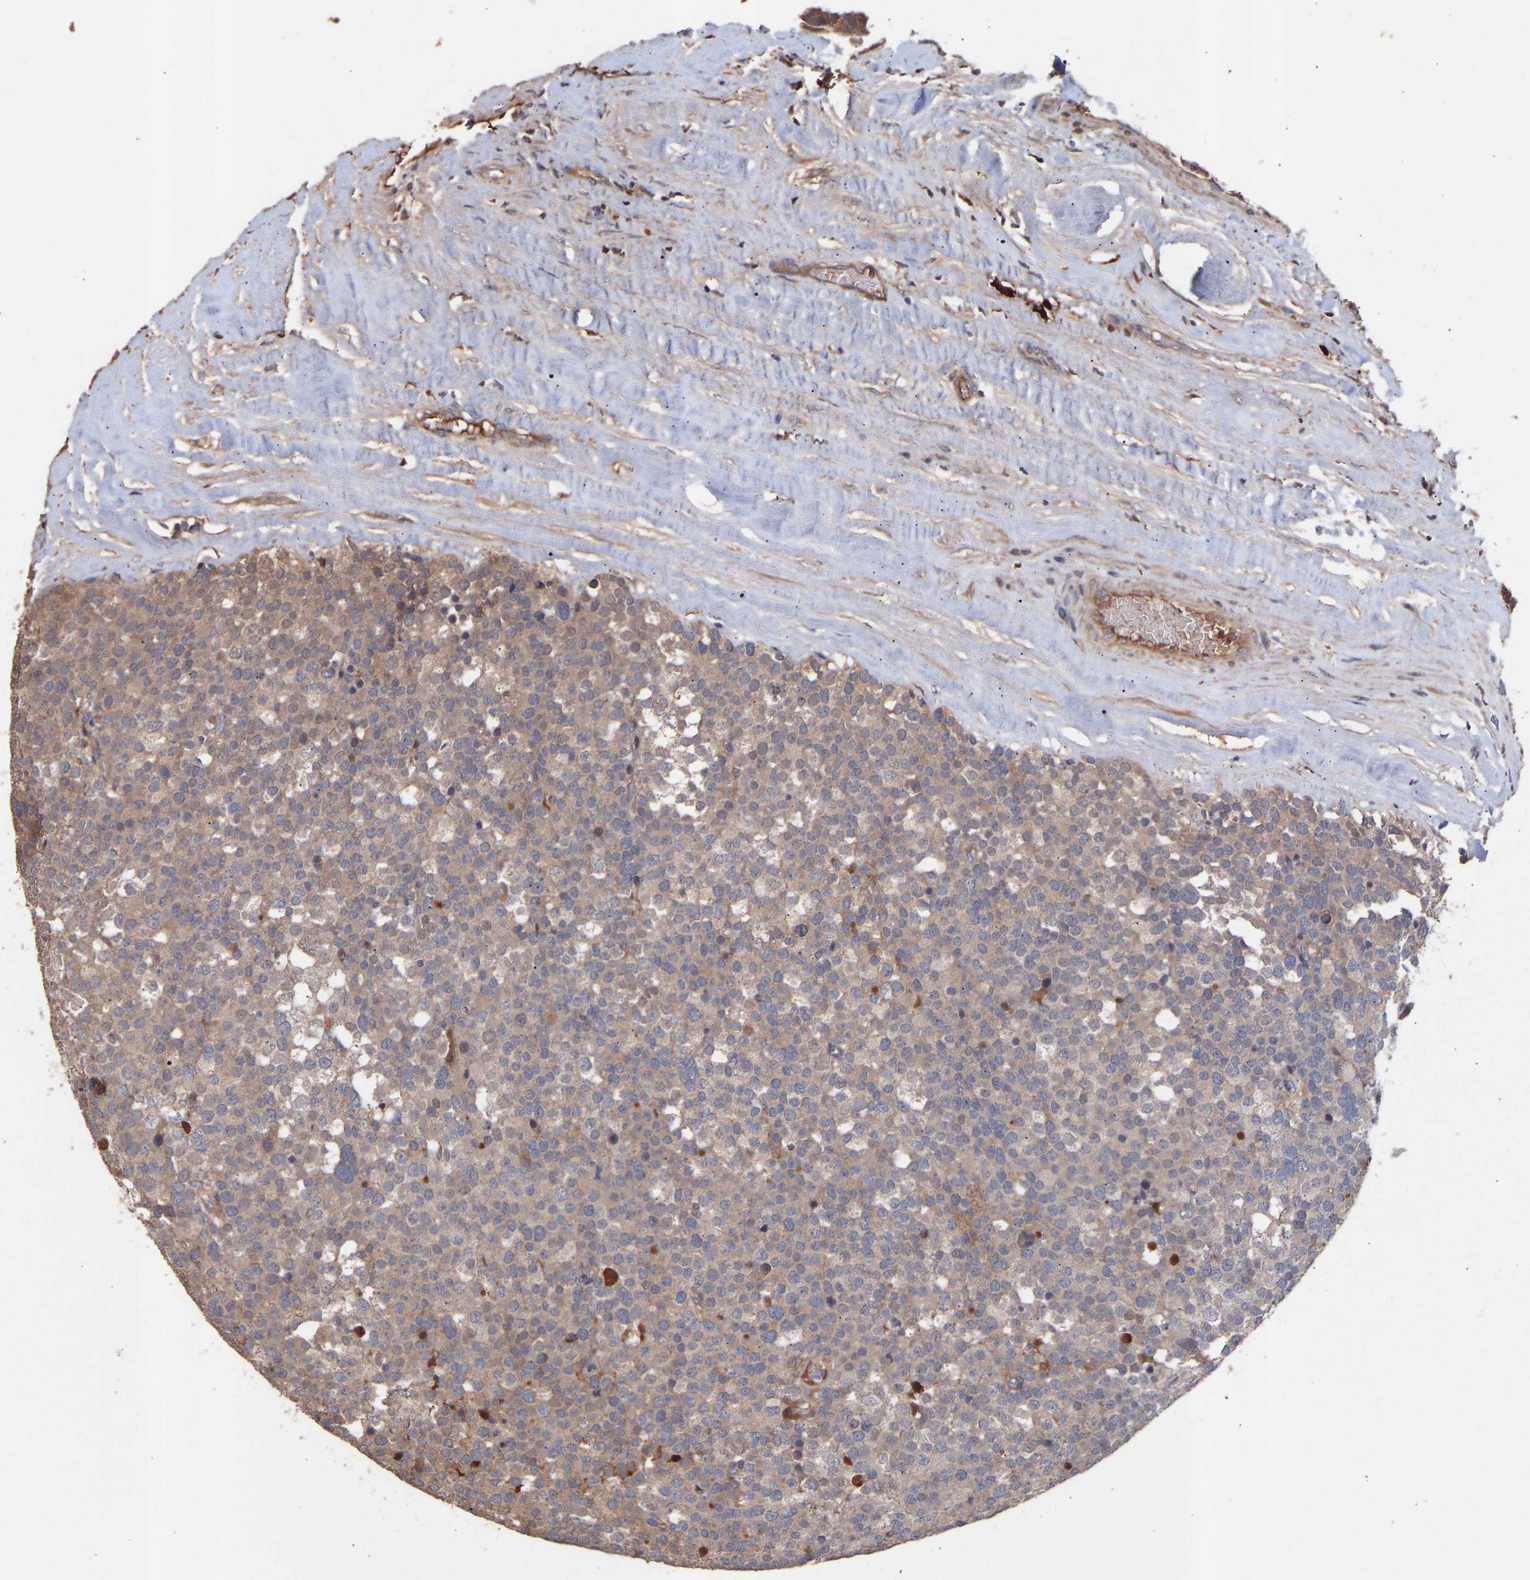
{"staining": {"intensity": "moderate", "quantity": ">75%", "location": "cytoplasmic/membranous"}, "tissue": "testis cancer", "cell_type": "Tumor cells", "image_type": "cancer", "snomed": [{"axis": "morphology", "description": "Normal tissue, NOS"}, {"axis": "morphology", "description": "Seminoma, NOS"}, {"axis": "topography", "description": "Testis"}], "caption": "An image of testis seminoma stained for a protein demonstrates moderate cytoplasmic/membranous brown staining in tumor cells.", "gene": "TMEM268", "patient": {"sex": "male", "age": 71}}